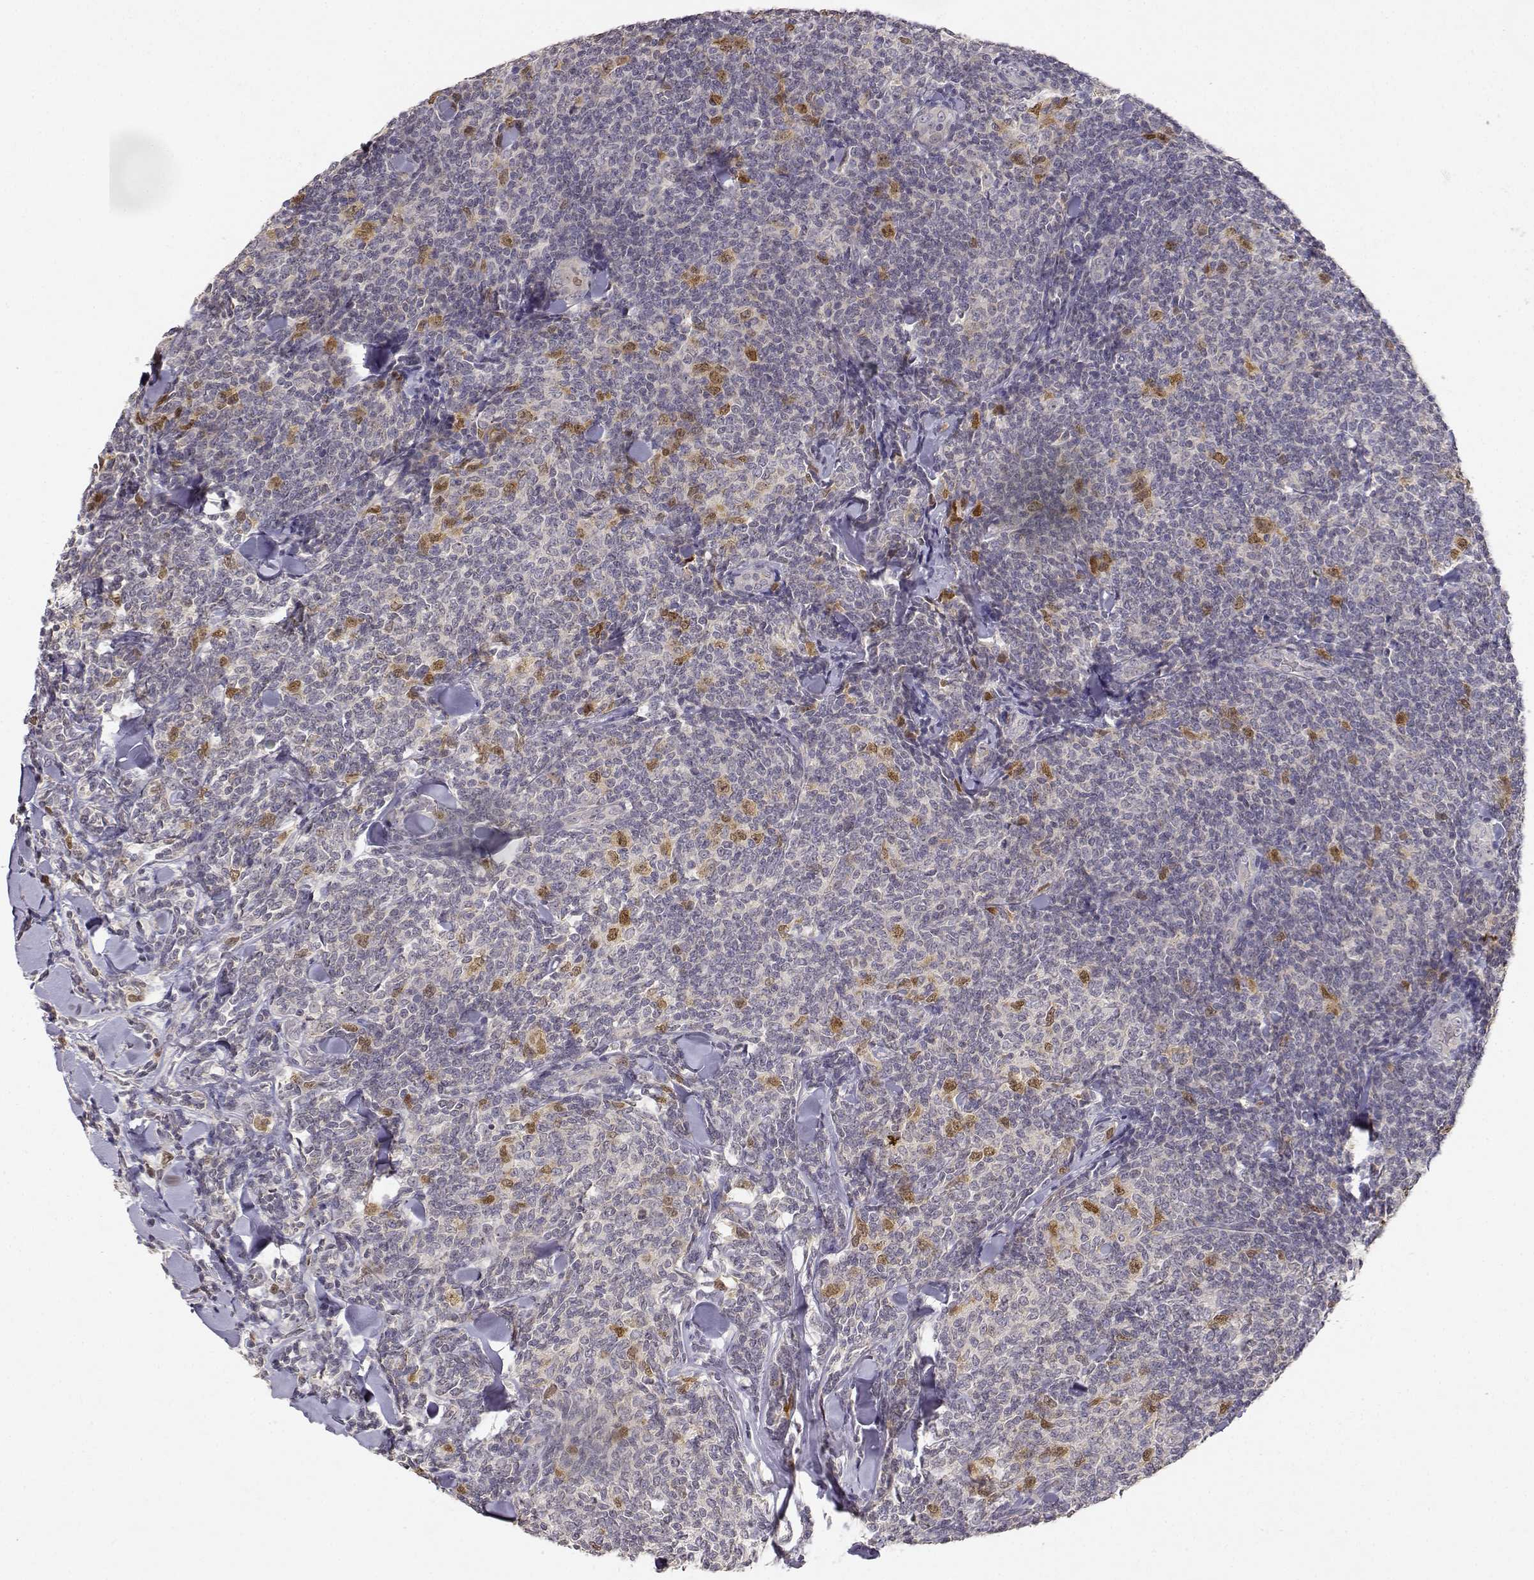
{"staining": {"intensity": "negative", "quantity": "none", "location": "none"}, "tissue": "lymphoma", "cell_type": "Tumor cells", "image_type": "cancer", "snomed": [{"axis": "morphology", "description": "Malignant lymphoma, non-Hodgkin's type, Low grade"}, {"axis": "topography", "description": "Lymph node"}], "caption": "An immunohistochemistry micrograph of low-grade malignant lymphoma, non-Hodgkin's type is shown. There is no staining in tumor cells of low-grade malignant lymphoma, non-Hodgkin's type.", "gene": "RAD51", "patient": {"sex": "female", "age": 56}}